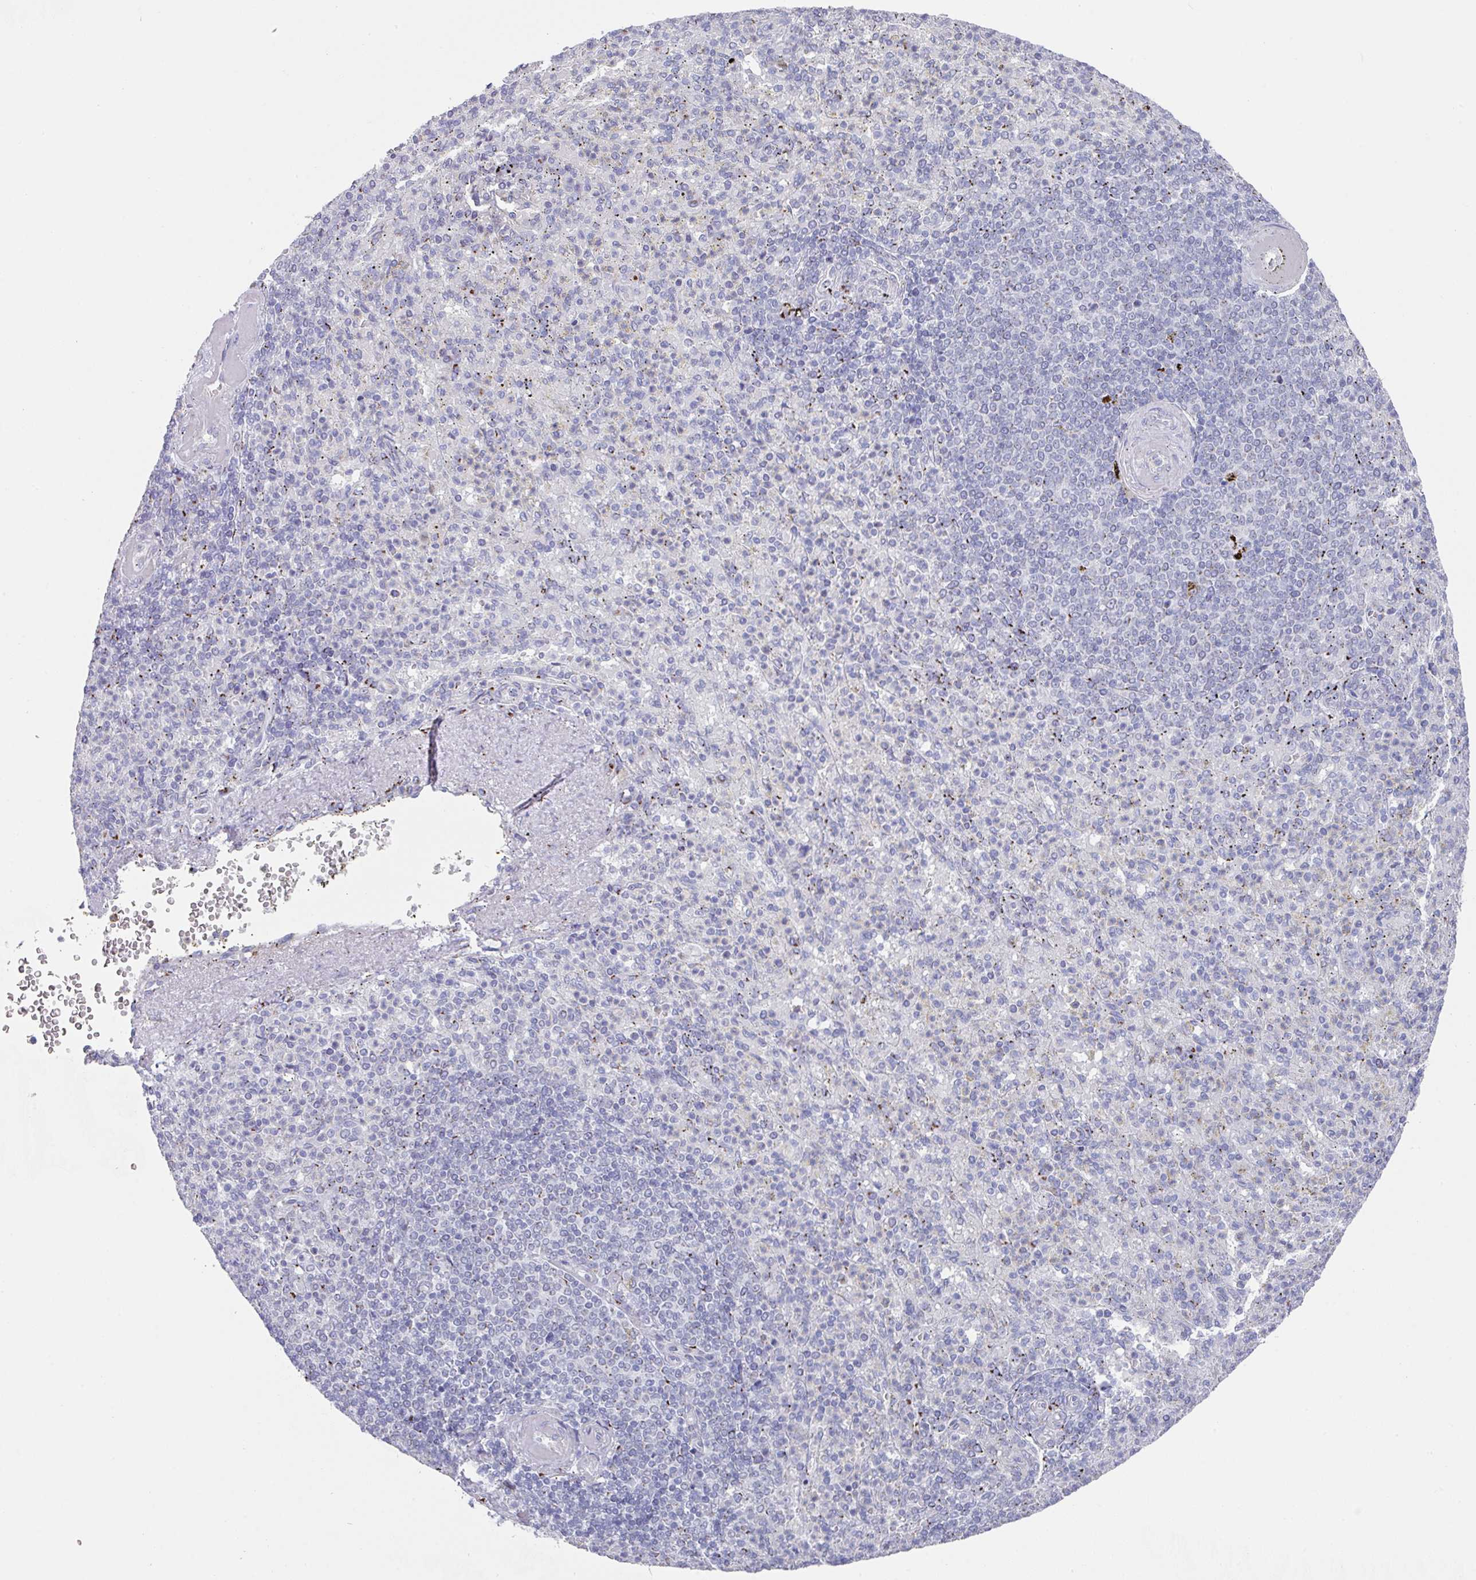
{"staining": {"intensity": "negative", "quantity": "none", "location": "none"}, "tissue": "spleen", "cell_type": "Cells in red pulp", "image_type": "normal", "snomed": [{"axis": "morphology", "description": "Normal tissue, NOS"}, {"axis": "topography", "description": "Spleen"}], "caption": "Protein analysis of benign spleen reveals no significant positivity in cells in red pulp.", "gene": "VKORC1L1", "patient": {"sex": "female", "age": 74}}